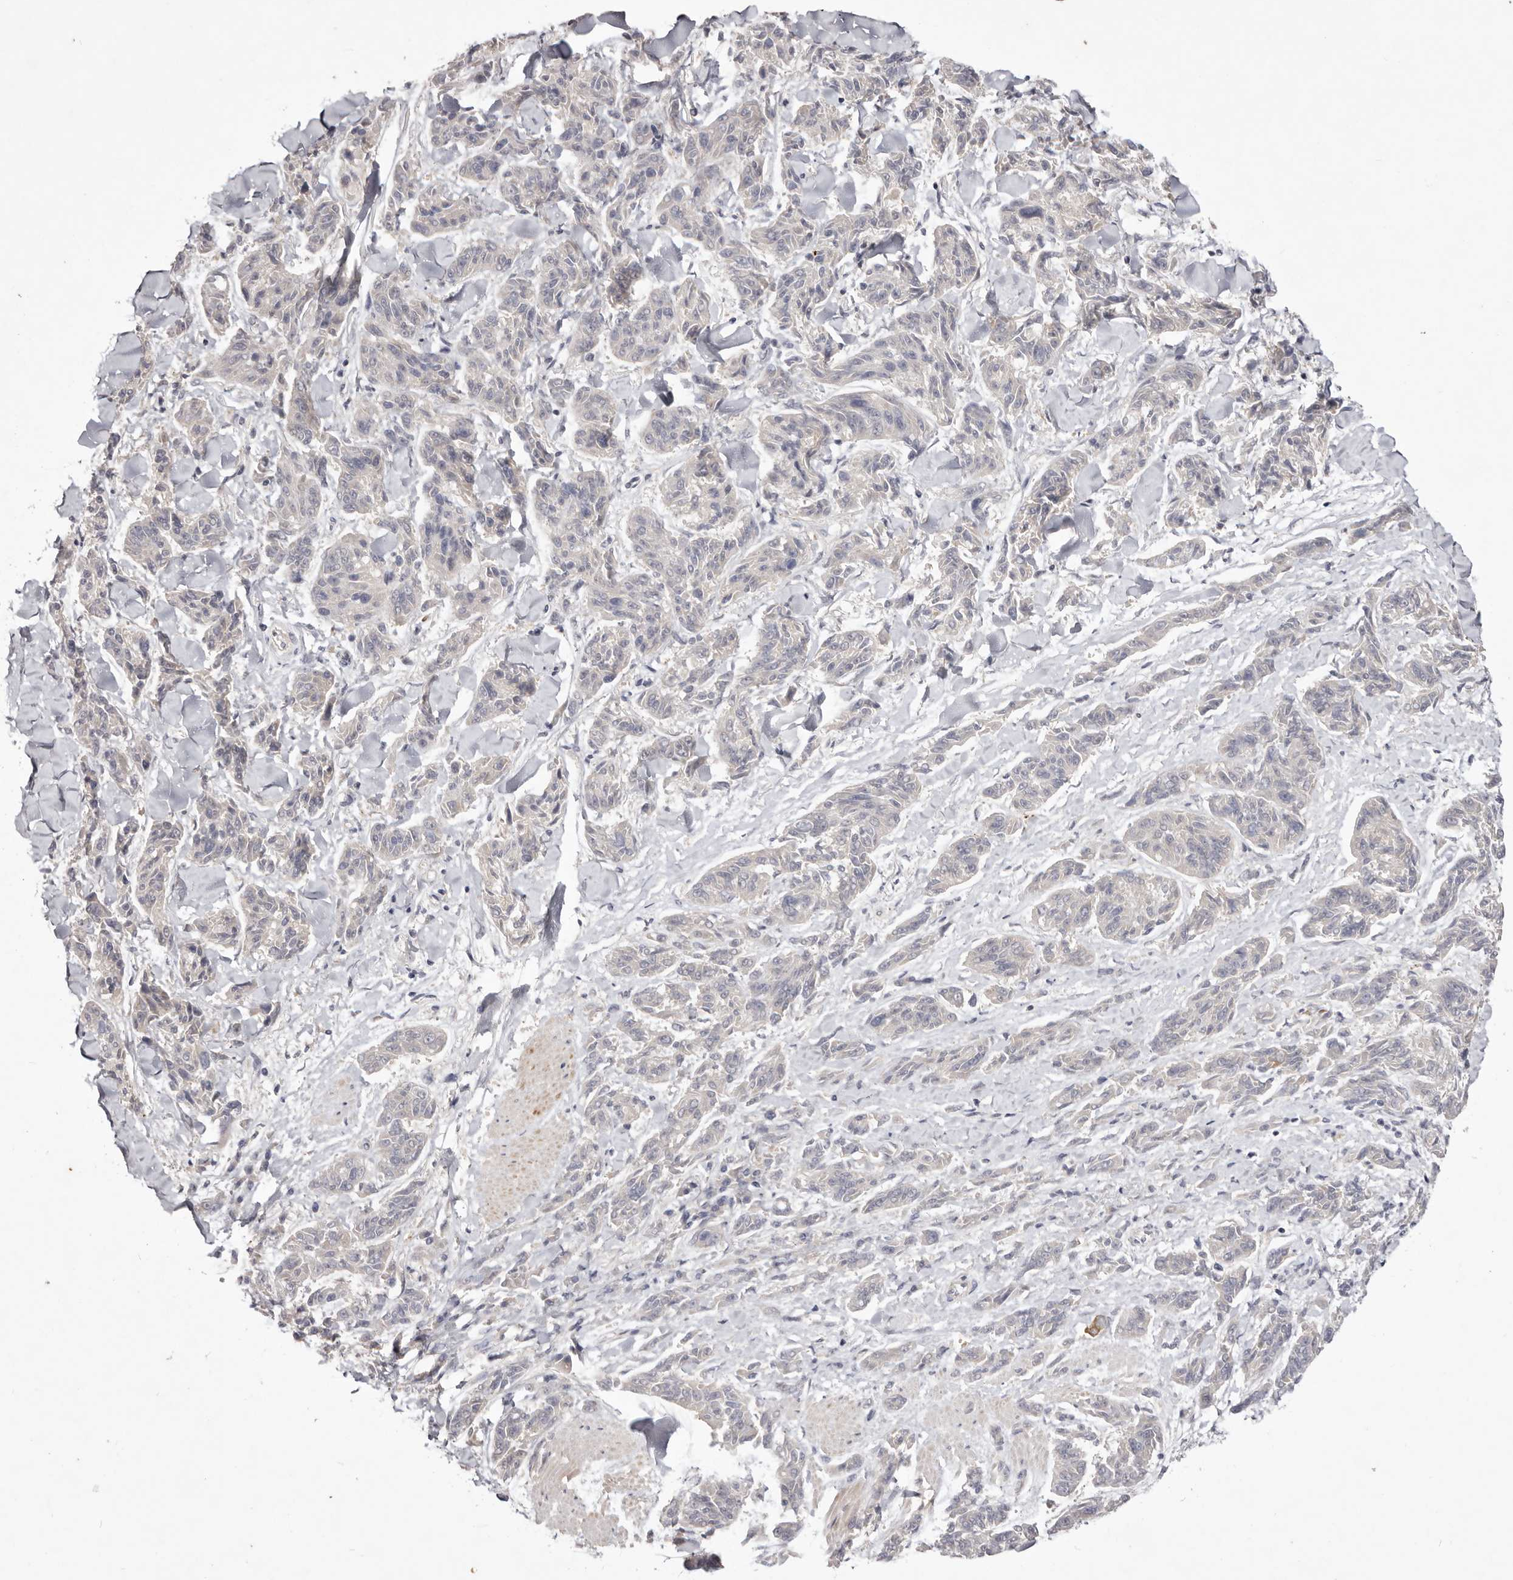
{"staining": {"intensity": "negative", "quantity": "none", "location": "none"}, "tissue": "melanoma", "cell_type": "Tumor cells", "image_type": "cancer", "snomed": [{"axis": "morphology", "description": "Malignant melanoma, NOS"}, {"axis": "topography", "description": "Skin"}], "caption": "Tumor cells show no significant staining in melanoma.", "gene": "GARNL3", "patient": {"sex": "male", "age": 53}}